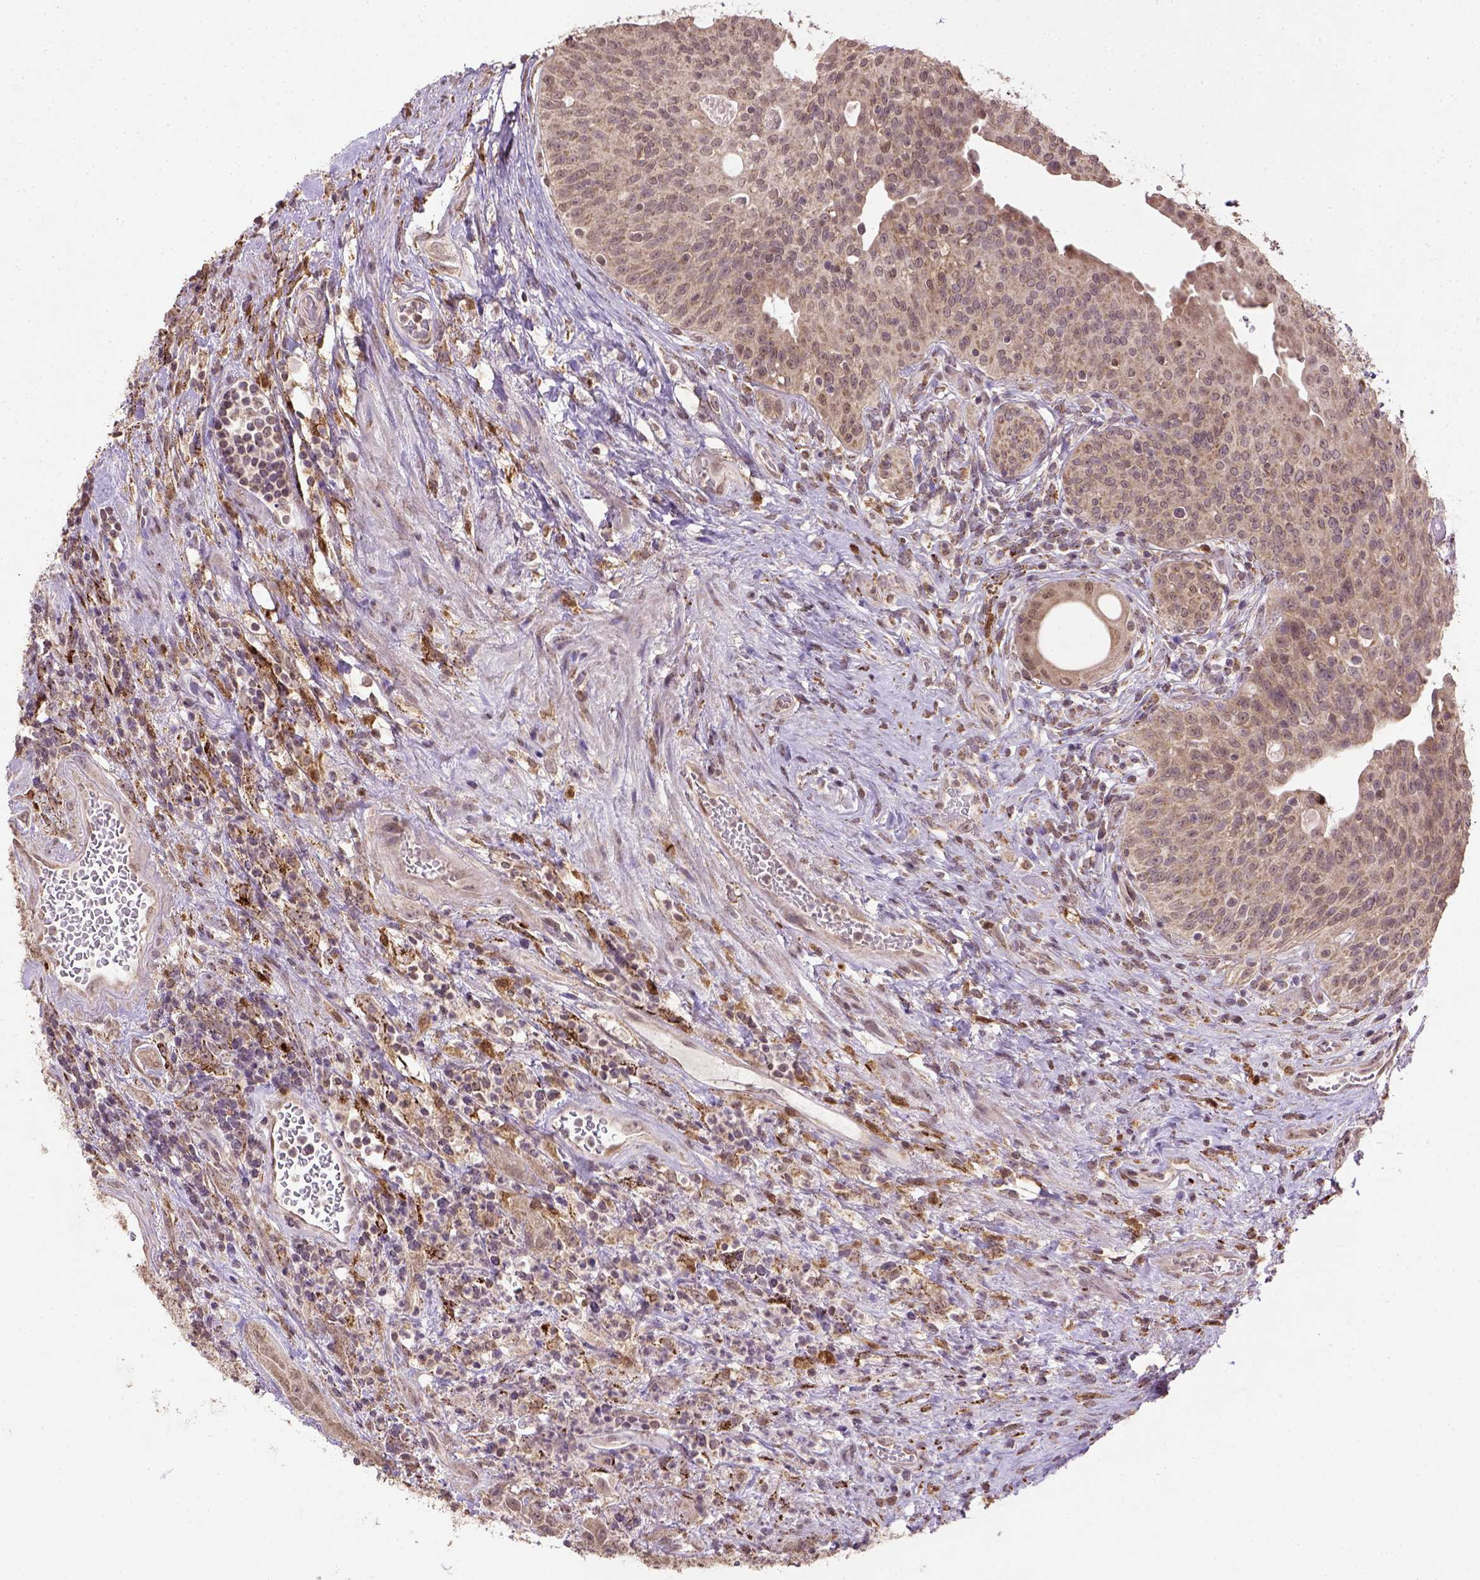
{"staining": {"intensity": "moderate", "quantity": ">75%", "location": "cytoplasmic/membranous"}, "tissue": "urothelial cancer", "cell_type": "Tumor cells", "image_type": "cancer", "snomed": [{"axis": "morphology", "description": "Urothelial carcinoma, High grade"}, {"axis": "topography", "description": "Urinary bladder"}], "caption": "Protein expression analysis of high-grade urothelial carcinoma displays moderate cytoplasmic/membranous staining in approximately >75% of tumor cells. The protein is stained brown, and the nuclei are stained in blue (DAB (3,3'-diaminobenzidine) IHC with brightfield microscopy, high magnification).", "gene": "NUDT10", "patient": {"sex": "male", "age": 79}}